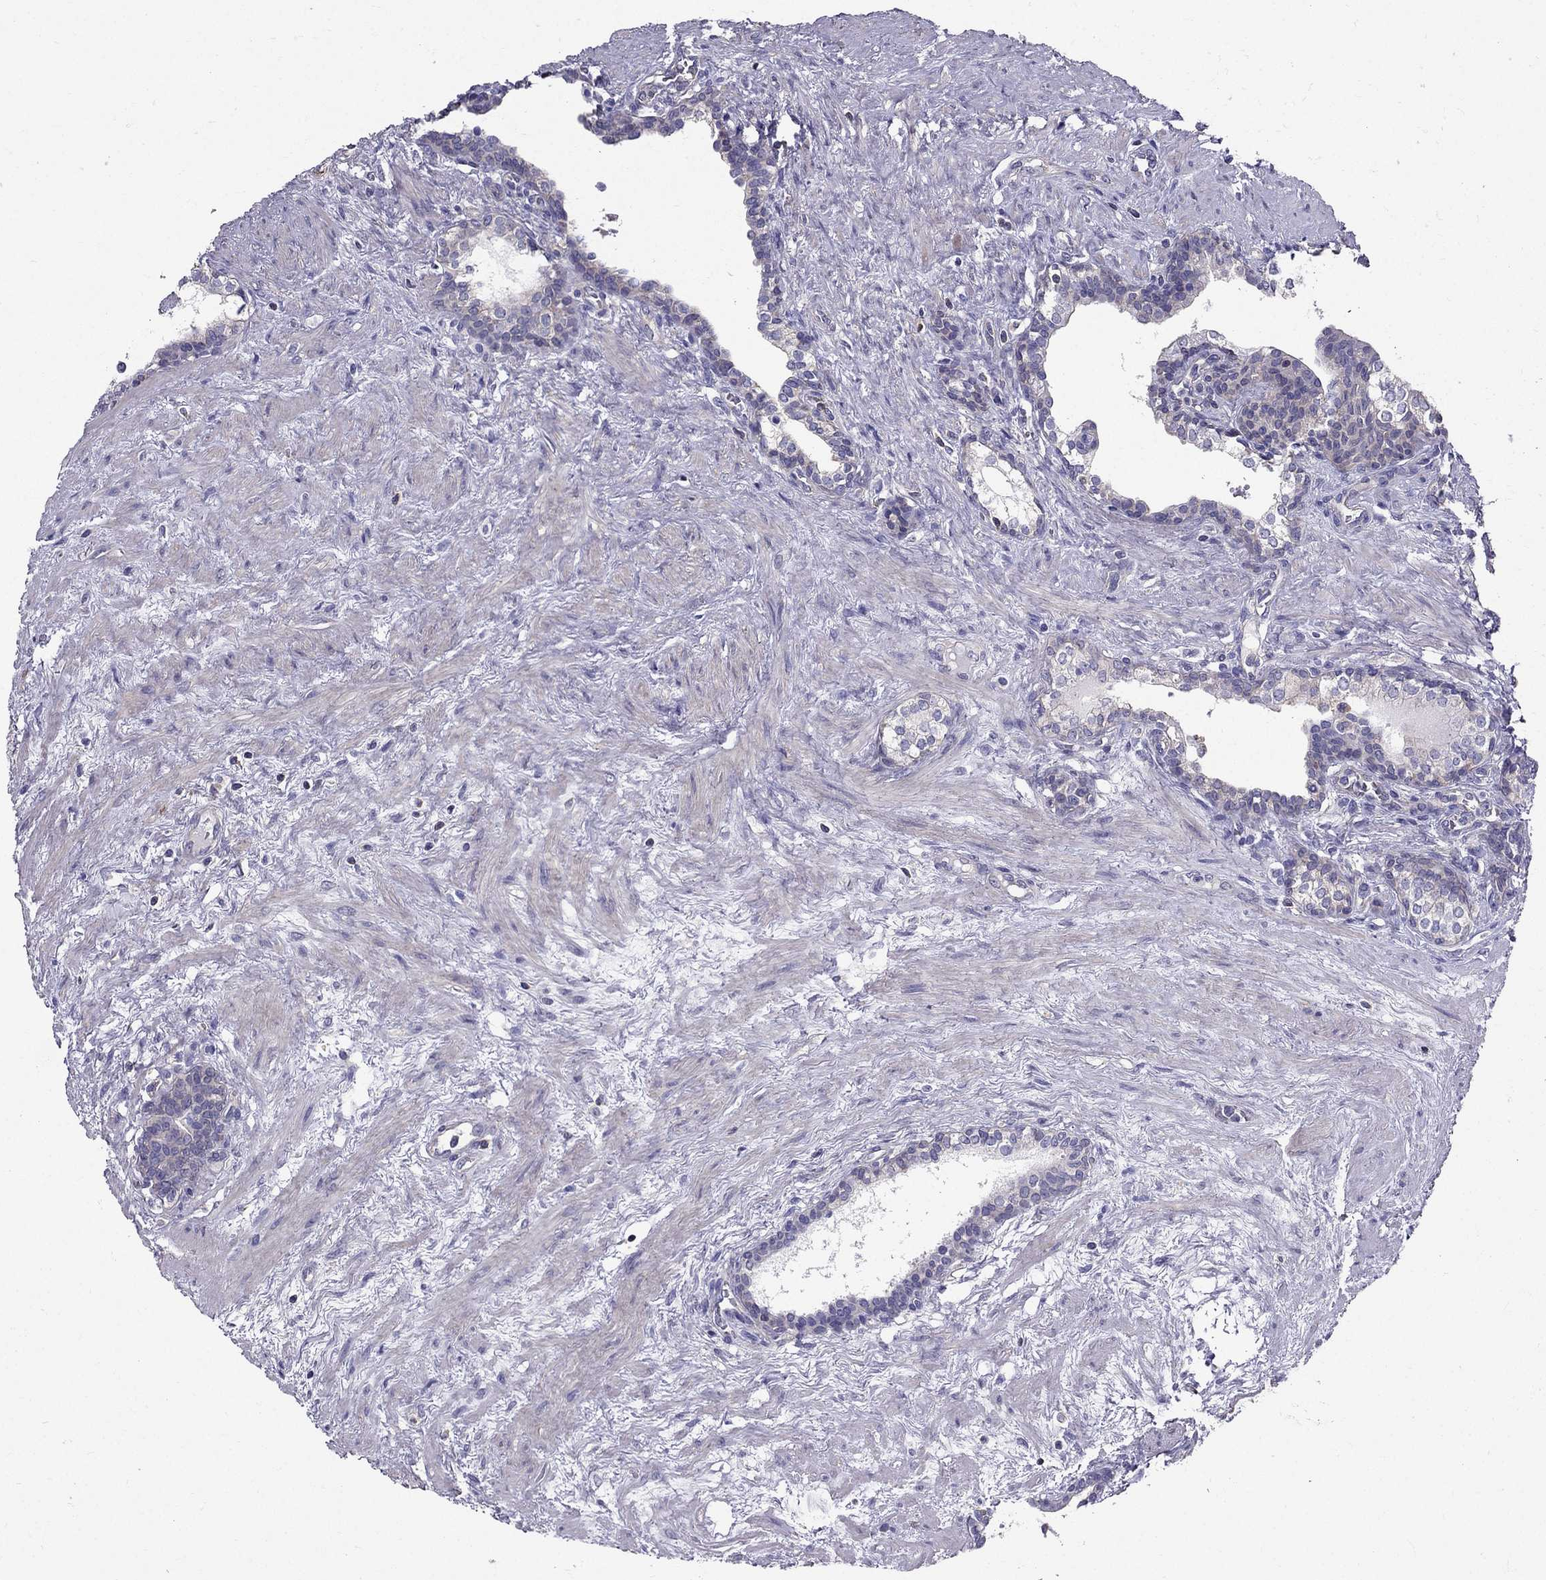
{"staining": {"intensity": "weak", "quantity": "<25%", "location": "cytoplasmic/membranous"}, "tissue": "prostate cancer", "cell_type": "Tumor cells", "image_type": "cancer", "snomed": [{"axis": "morphology", "description": "Adenocarcinoma, NOS"}, {"axis": "morphology", "description": "Adenocarcinoma, High grade"}, {"axis": "topography", "description": "Prostate"}], "caption": "A histopathology image of prostate high-grade adenocarcinoma stained for a protein demonstrates no brown staining in tumor cells. Nuclei are stained in blue.", "gene": "AAK1", "patient": {"sex": "male", "age": 61}}